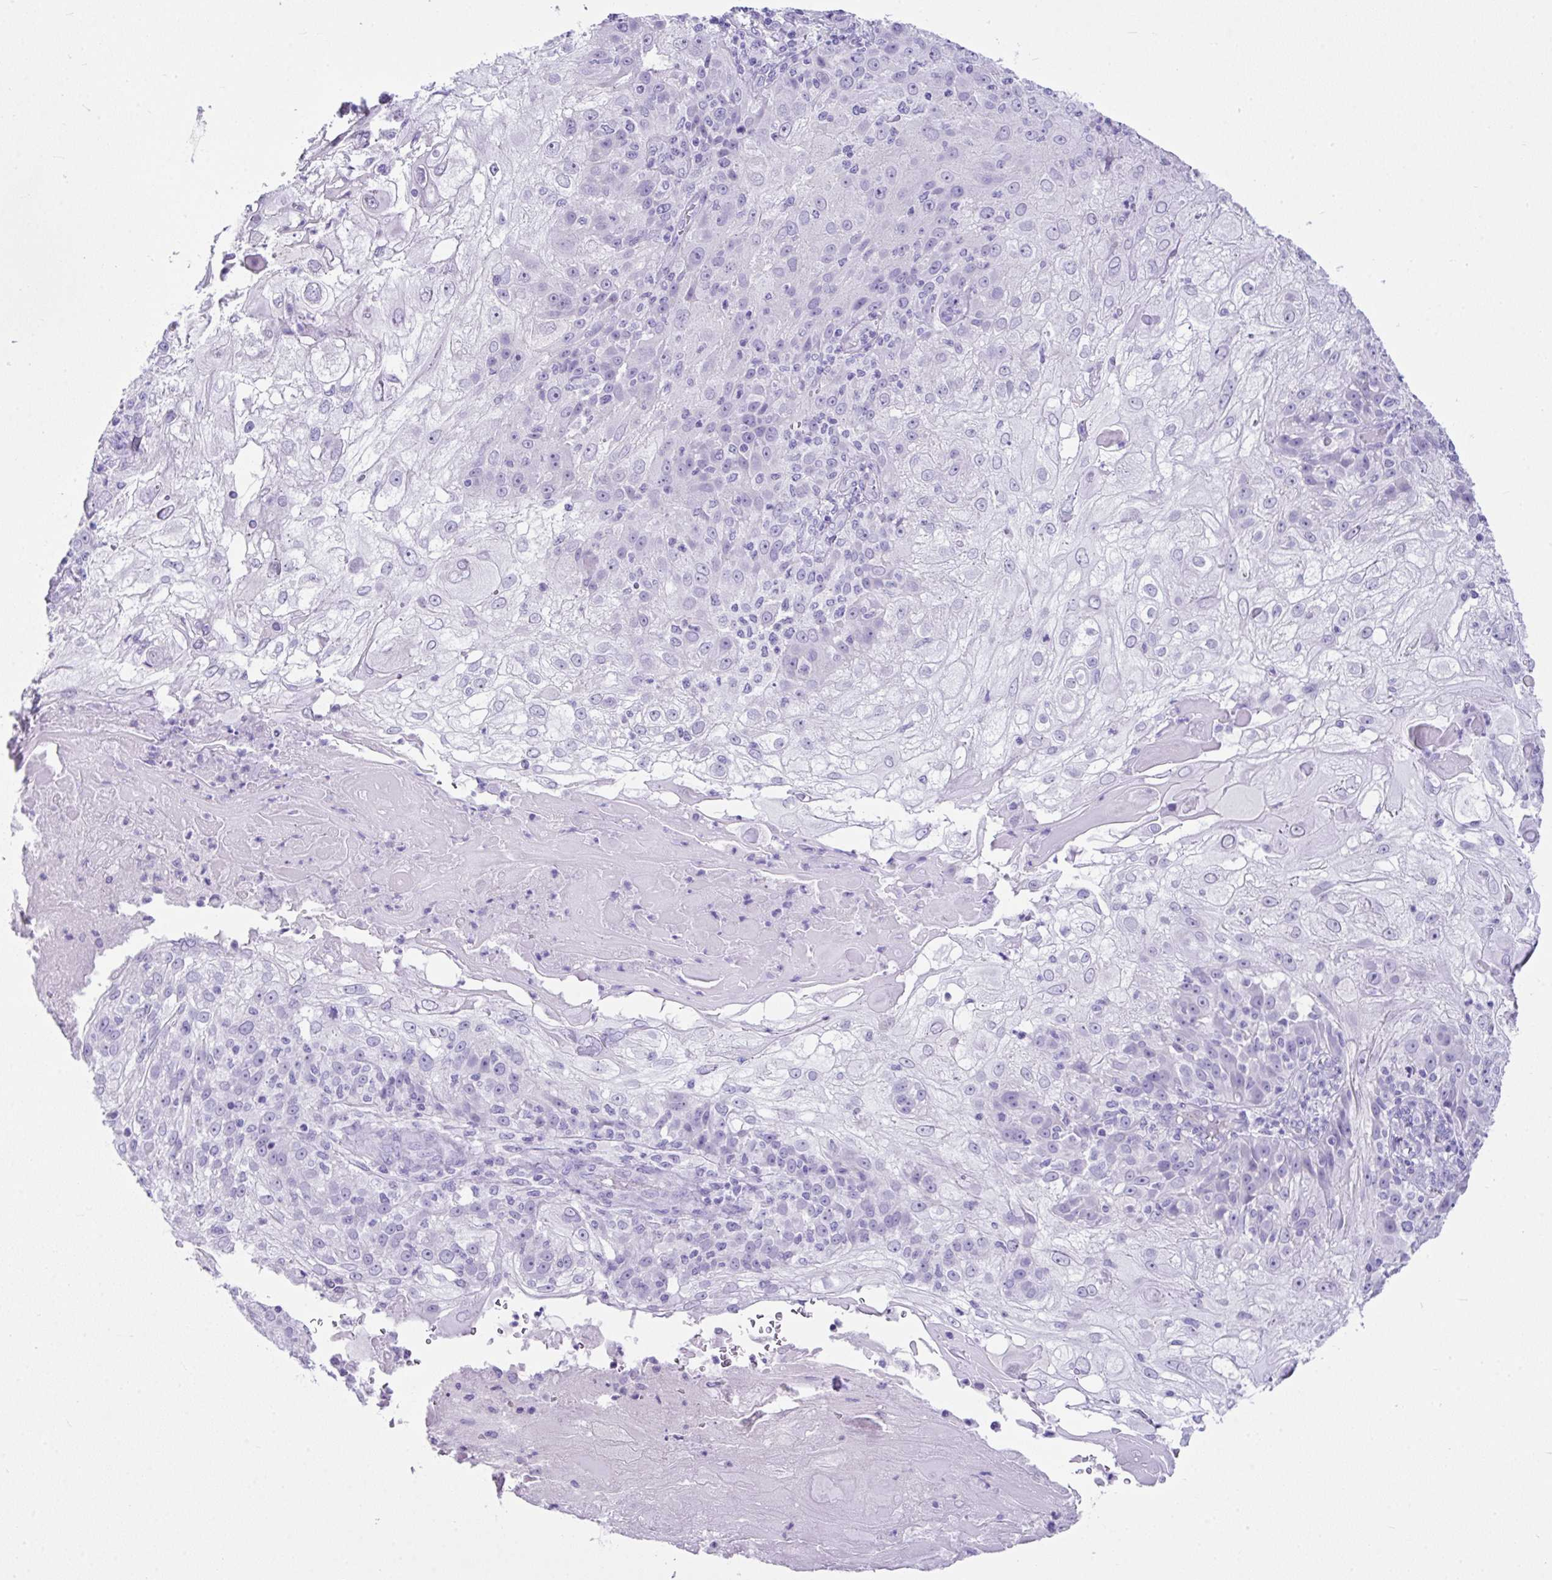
{"staining": {"intensity": "negative", "quantity": "none", "location": "none"}, "tissue": "skin cancer", "cell_type": "Tumor cells", "image_type": "cancer", "snomed": [{"axis": "morphology", "description": "Normal tissue, NOS"}, {"axis": "morphology", "description": "Squamous cell carcinoma, NOS"}, {"axis": "topography", "description": "Skin"}], "caption": "Immunohistochemistry (IHC) image of neoplastic tissue: skin cancer stained with DAB (3,3'-diaminobenzidine) demonstrates no significant protein staining in tumor cells.", "gene": "LGALS4", "patient": {"sex": "female", "age": 83}}